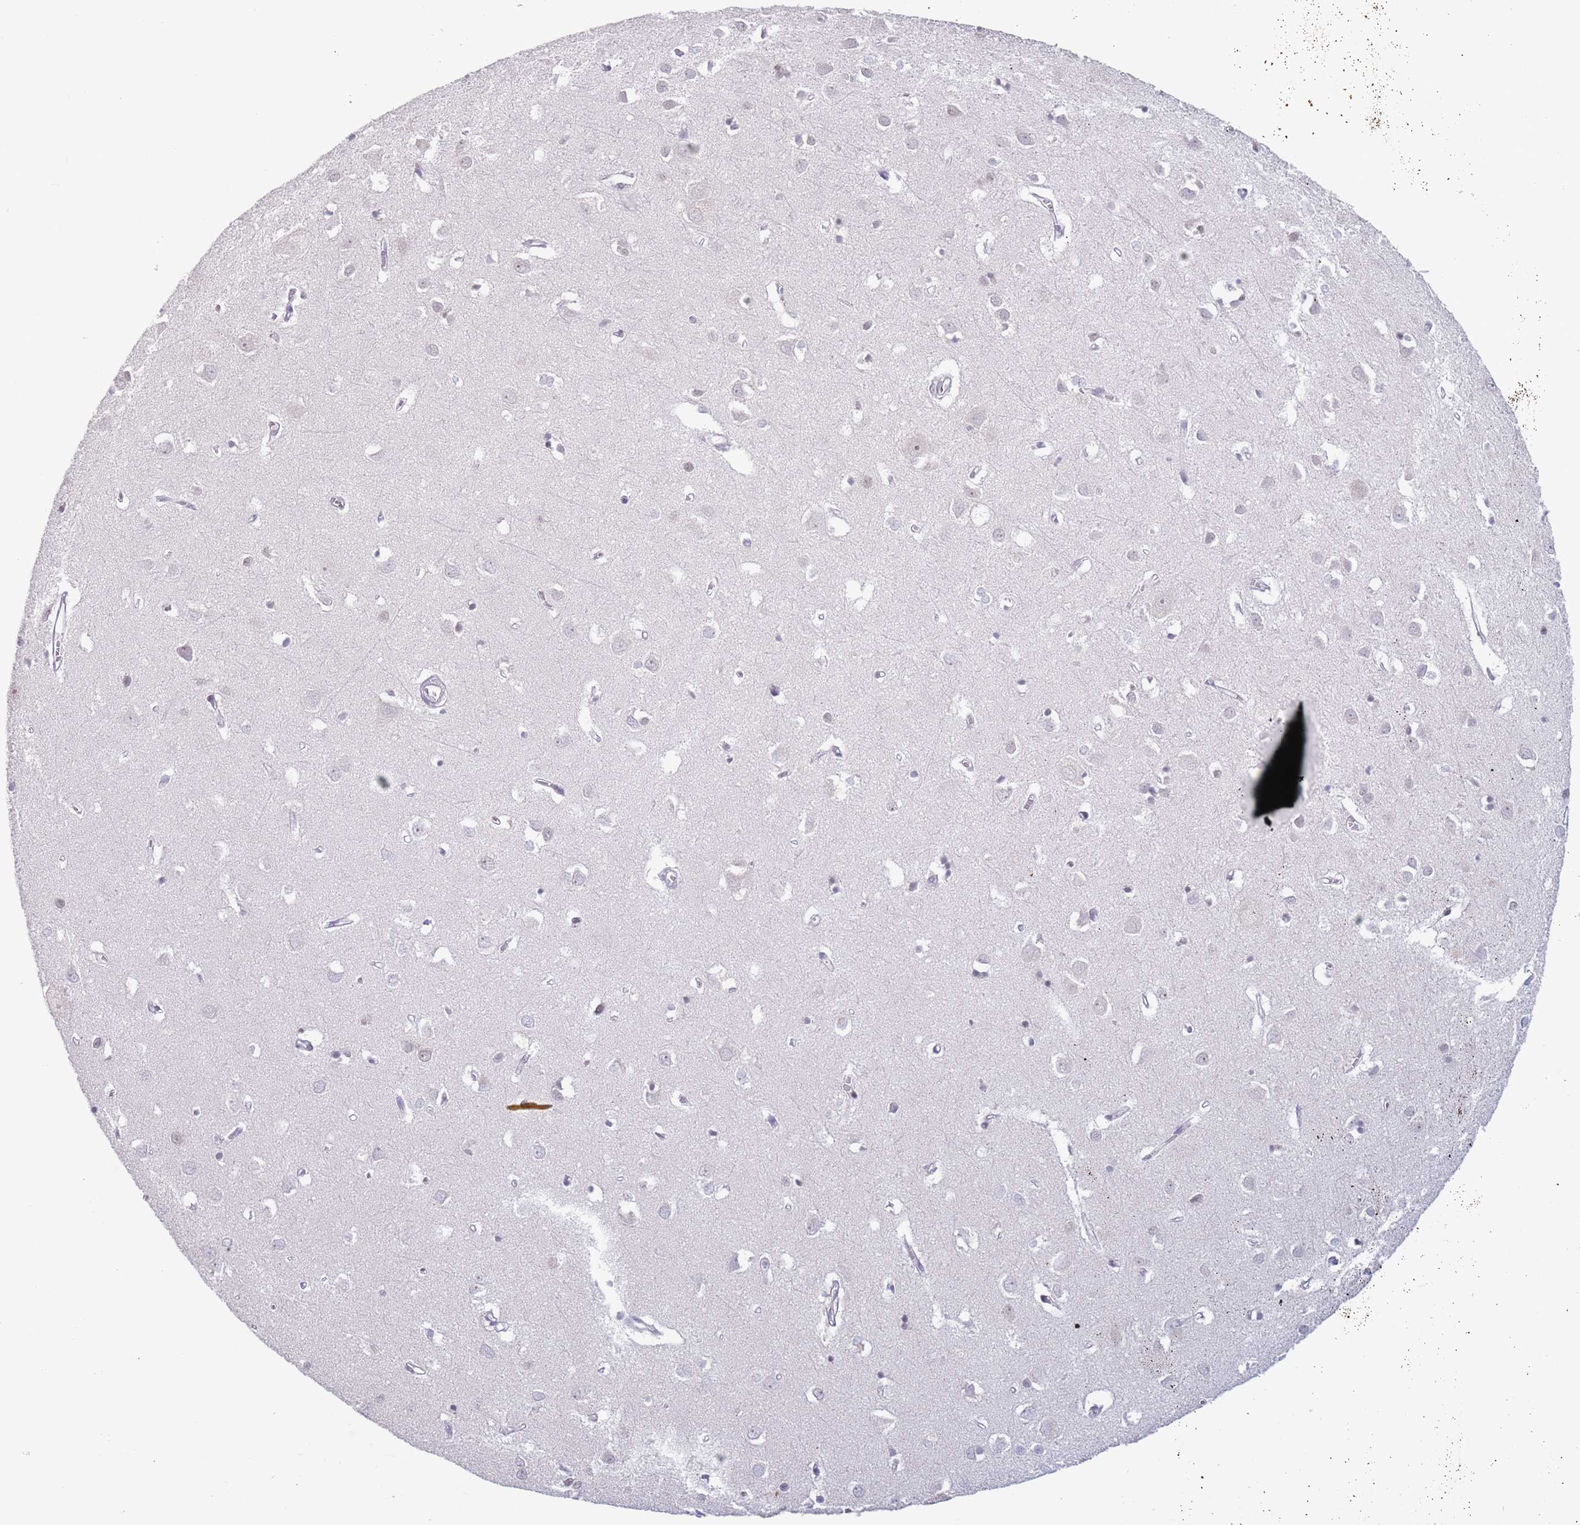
{"staining": {"intensity": "negative", "quantity": "none", "location": "none"}, "tissue": "cerebral cortex", "cell_type": "Endothelial cells", "image_type": "normal", "snomed": [{"axis": "morphology", "description": "Normal tissue, NOS"}, {"axis": "topography", "description": "Cerebral cortex"}], "caption": "IHC micrograph of unremarkable cerebral cortex: cerebral cortex stained with DAB demonstrates no significant protein staining in endothelial cells. Brightfield microscopy of immunohistochemistry stained with DAB (3,3'-diaminobenzidine) (brown) and hematoxylin (blue), captured at high magnification.", "gene": "MRPL34", "patient": {"sex": "female", "age": 64}}